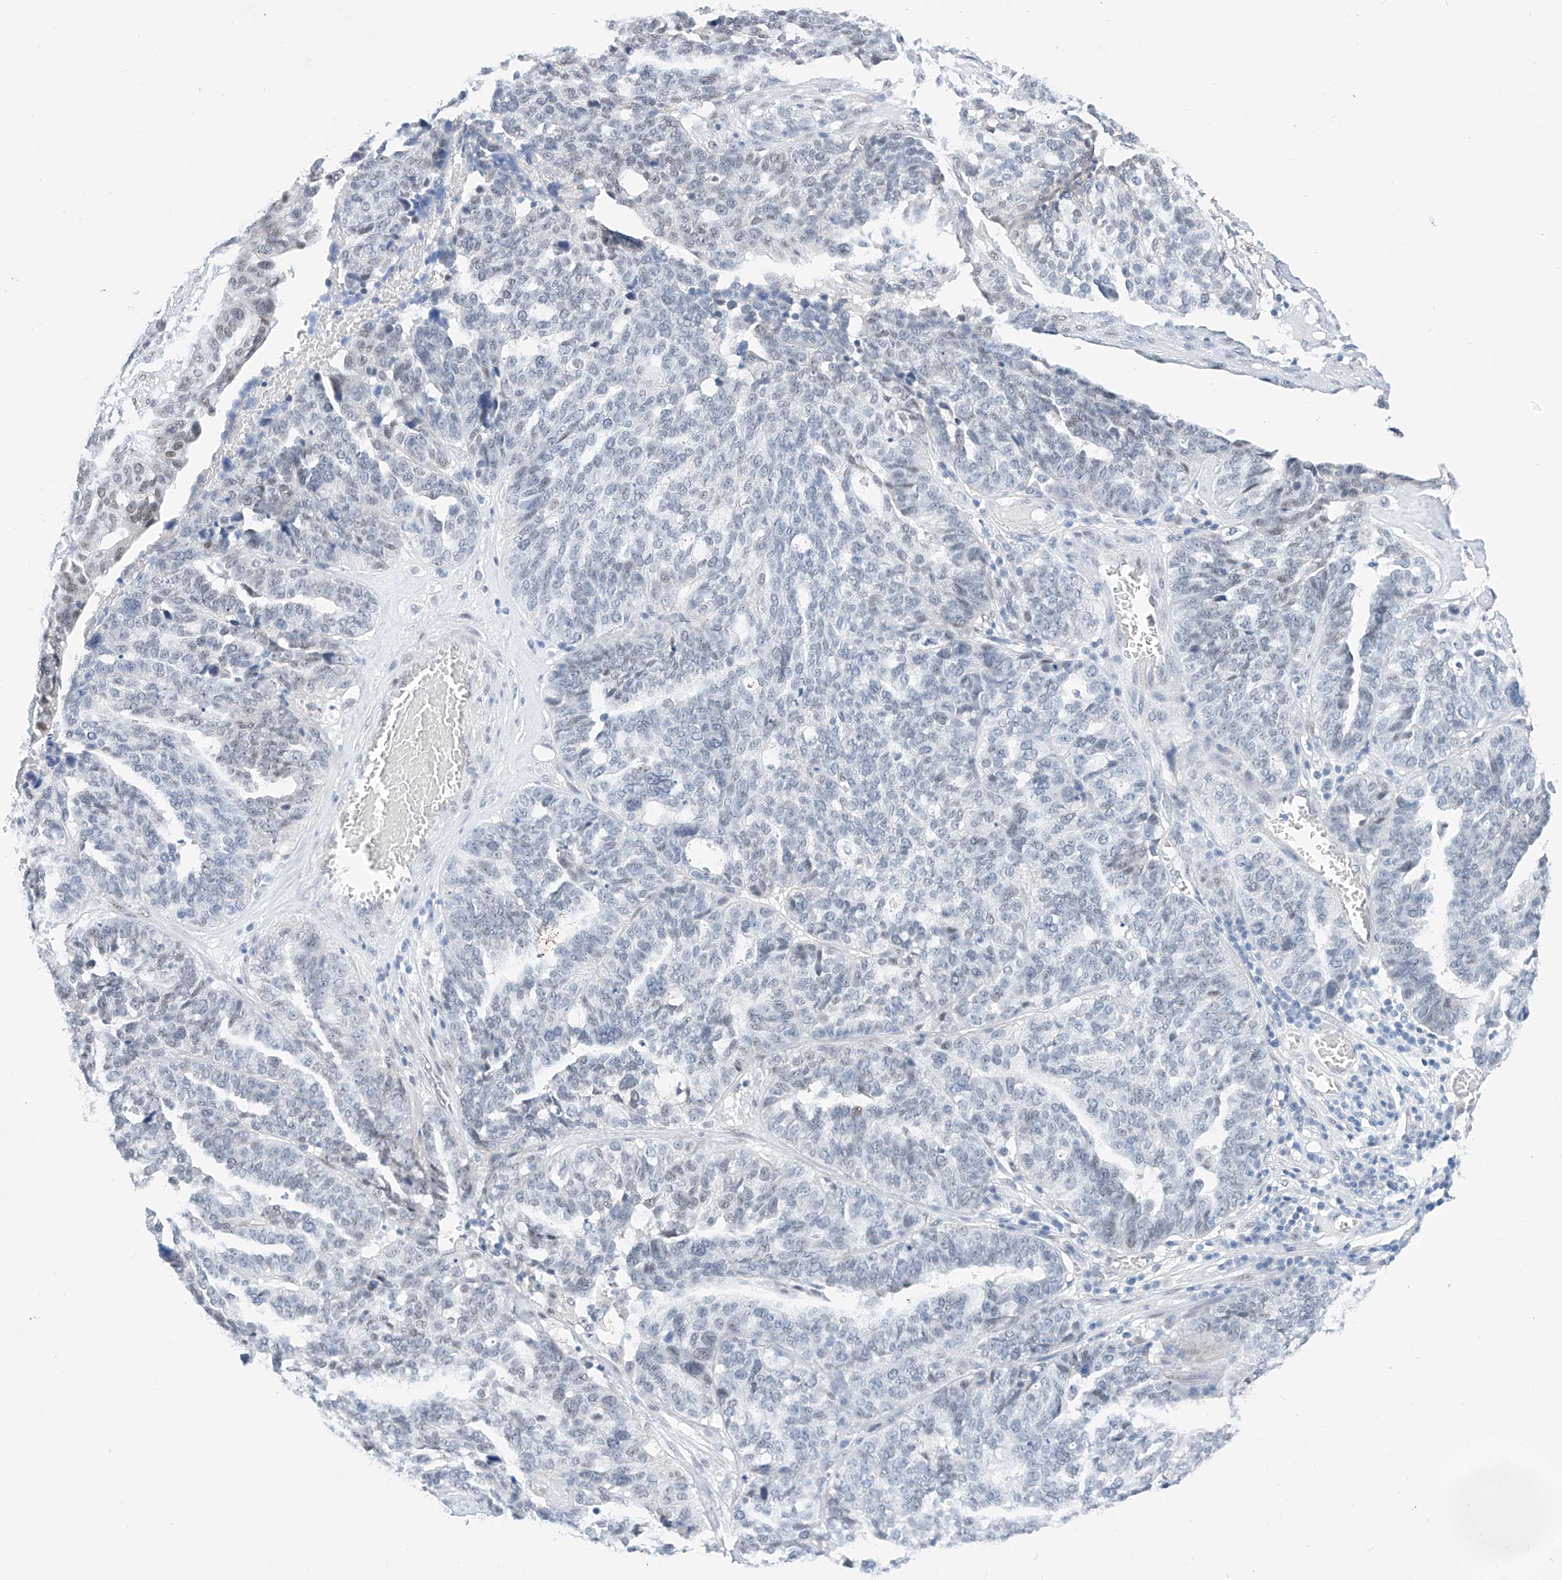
{"staining": {"intensity": "negative", "quantity": "none", "location": "none"}, "tissue": "ovarian cancer", "cell_type": "Tumor cells", "image_type": "cancer", "snomed": [{"axis": "morphology", "description": "Cystadenocarcinoma, serous, NOS"}, {"axis": "topography", "description": "Ovary"}], "caption": "Immunohistochemical staining of human serous cystadenocarcinoma (ovarian) exhibits no significant positivity in tumor cells.", "gene": "KCNJ1", "patient": {"sex": "female", "age": 59}}